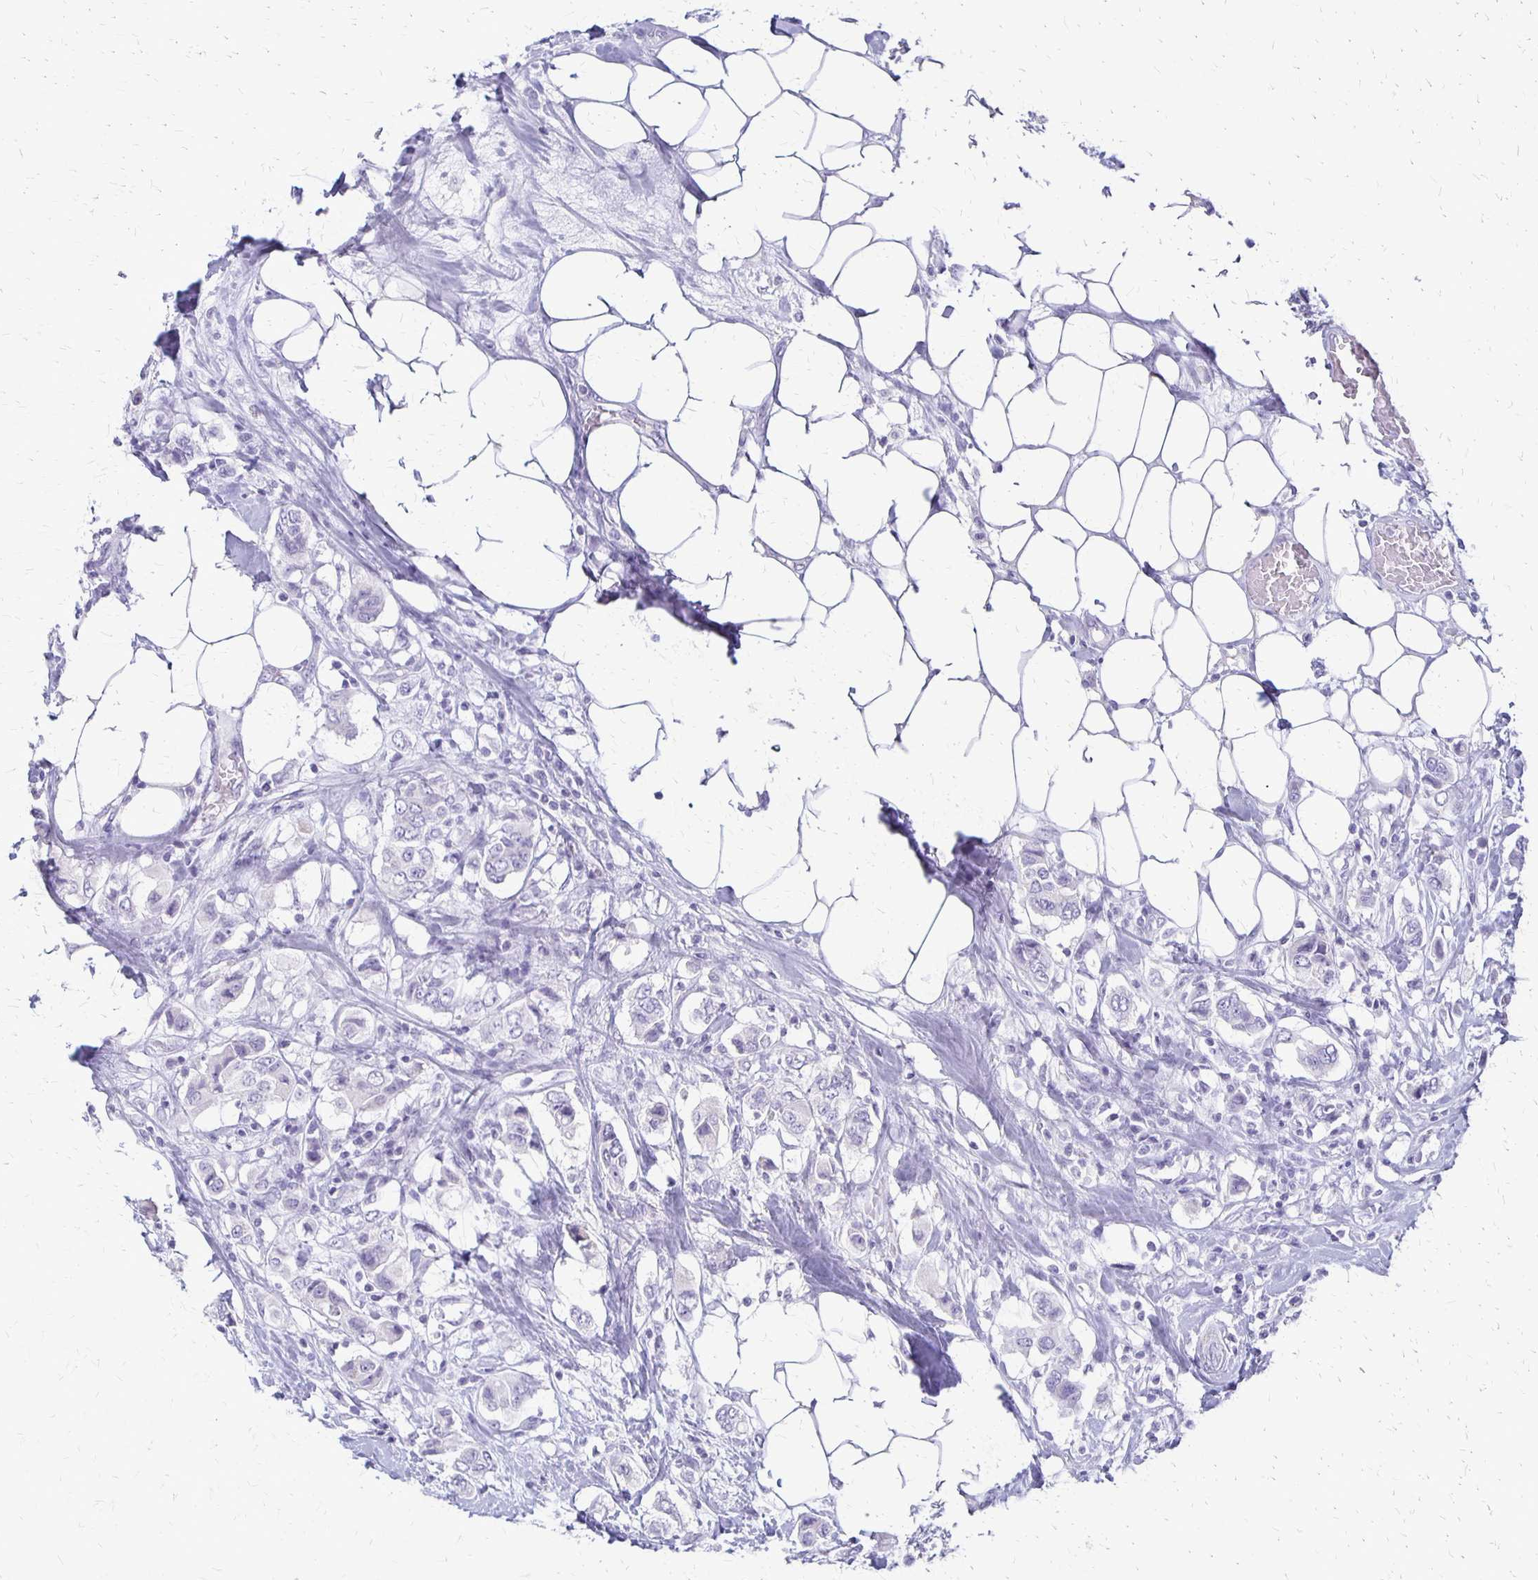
{"staining": {"intensity": "negative", "quantity": "none", "location": "none"}, "tissue": "breast cancer", "cell_type": "Tumor cells", "image_type": "cancer", "snomed": [{"axis": "morphology", "description": "Lobular carcinoma"}, {"axis": "topography", "description": "Breast"}], "caption": "Tumor cells are negative for protein expression in human breast lobular carcinoma. The staining is performed using DAB (3,3'-diaminobenzidine) brown chromogen with nuclei counter-stained in using hematoxylin.", "gene": "RHOC", "patient": {"sex": "female", "age": 51}}